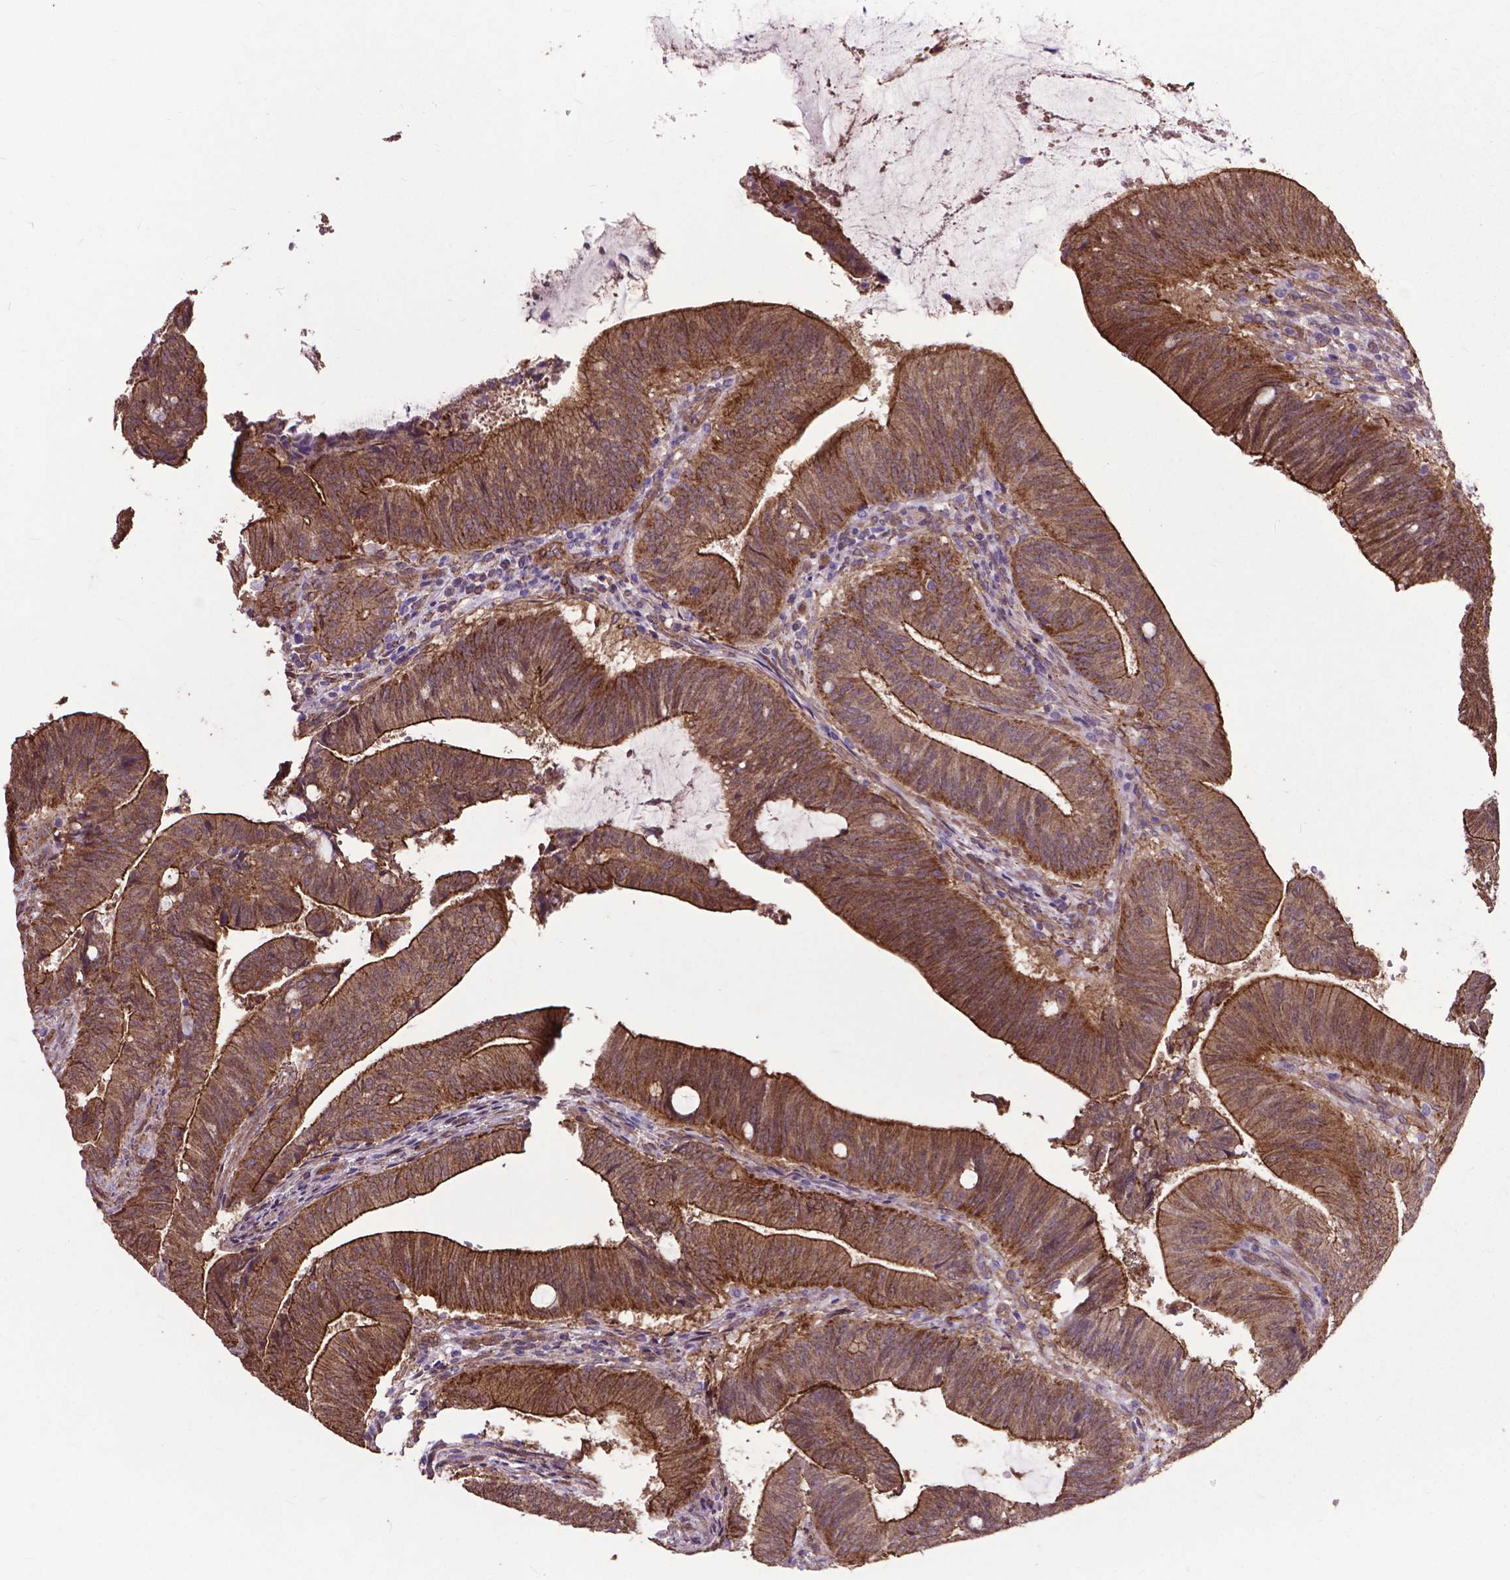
{"staining": {"intensity": "moderate", "quantity": ">75%", "location": "cytoplasmic/membranous"}, "tissue": "colorectal cancer", "cell_type": "Tumor cells", "image_type": "cancer", "snomed": [{"axis": "morphology", "description": "Adenocarcinoma, NOS"}, {"axis": "topography", "description": "Colon"}], "caption": "High-power microscopy captured an immunohistochemistry (IHC) photomicrograph of colorectal adenocarcinoma, revealing moderate cytoplasmic/membranous positivity in about >75% of tumor cells. (DAB IHC, brown staining for protein, blue staining for nuclei).", "gene": "PDLIM1", "patient": {"sex": "female", "age": 43}}